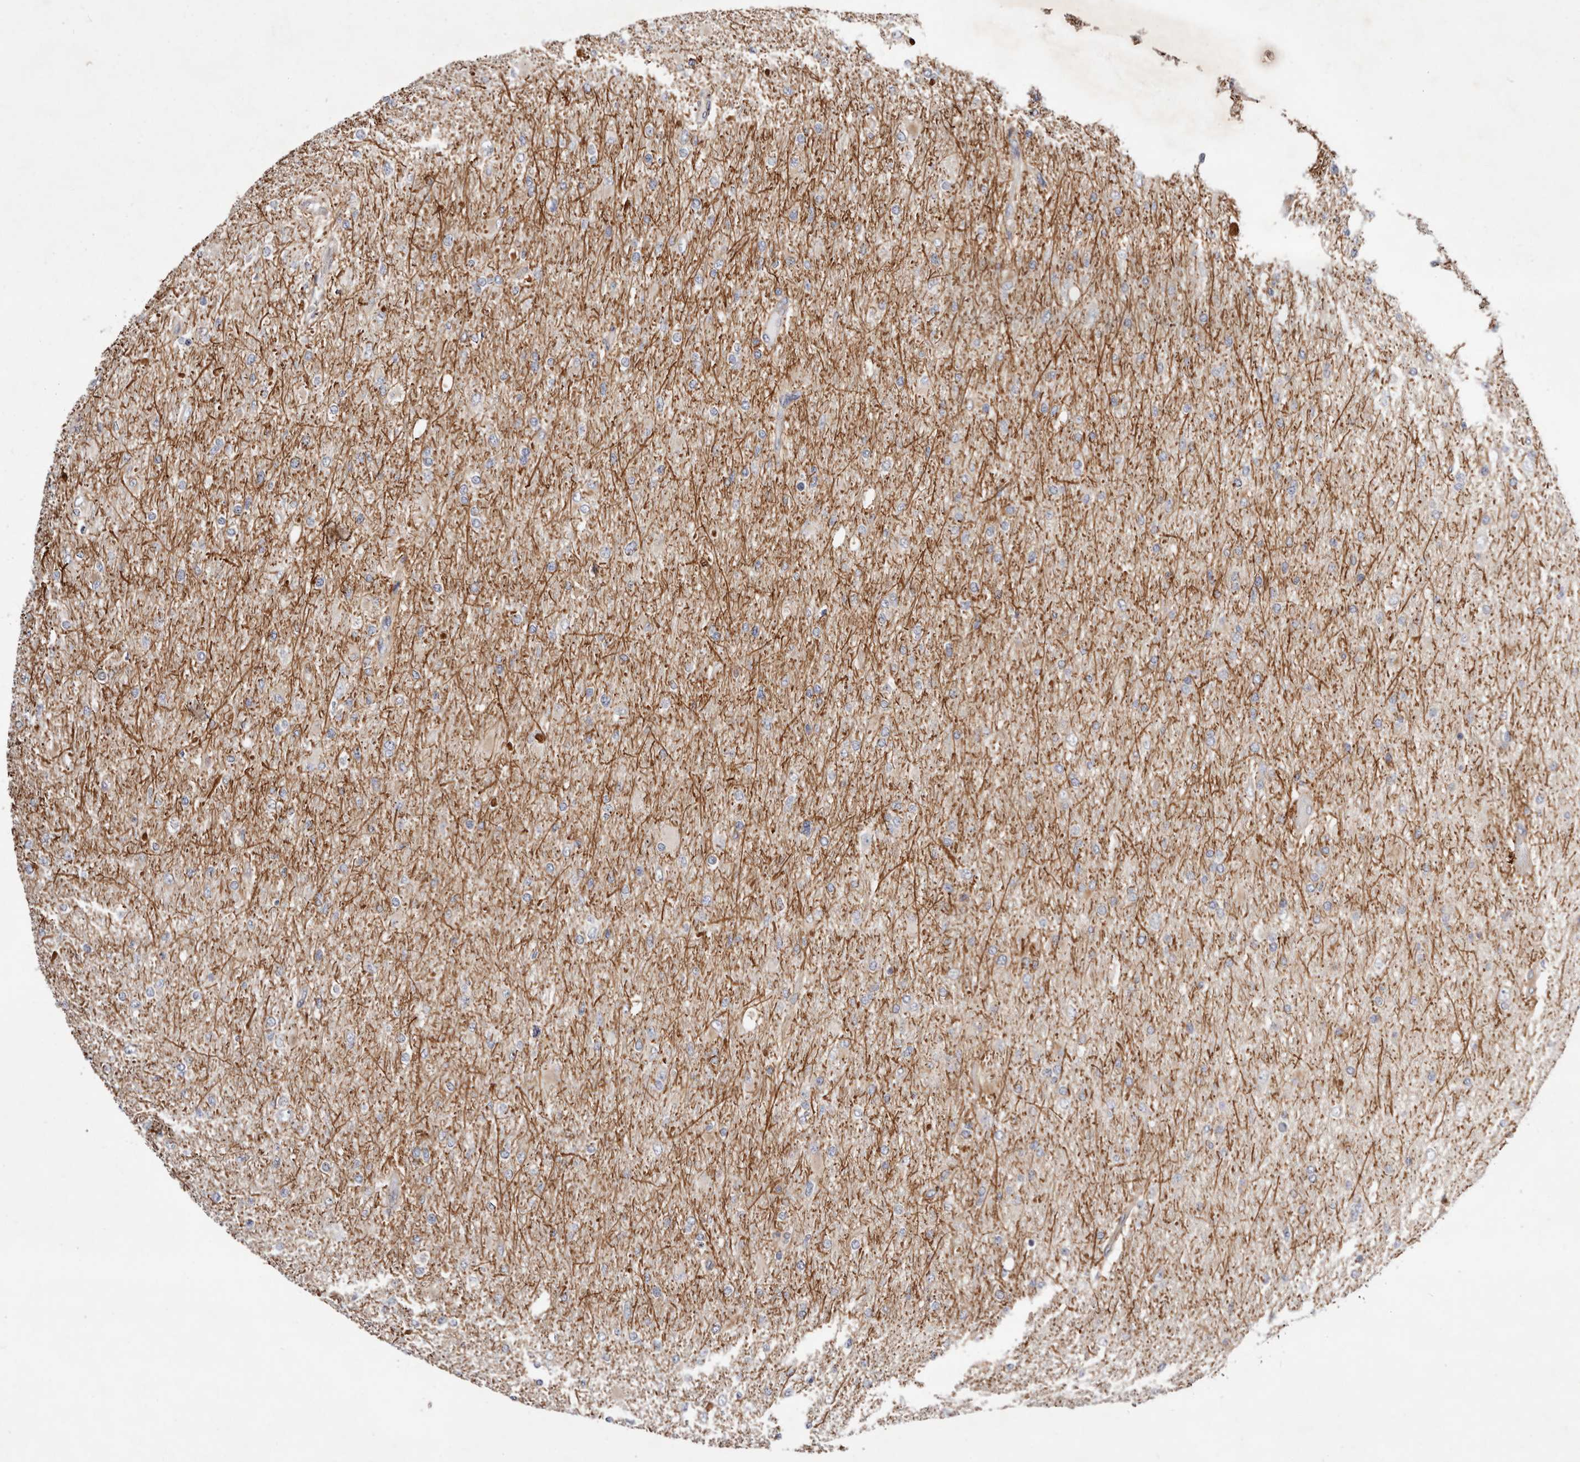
{"staining": {"intensity": "weak", "quantity": "<25%", "location": "cytoplasmic/membranous"}, "tissue": "glioma", "cell_type": "Tumor cells", "image_type": "cancer", "snomed": [{"axis": "morphology", "description": "Glioma, malignant, High grade"}, {"axis": "topography", "description": "Cerebral cortex"}], "caption": "DAB (3,3'-diaminobenzidine) immunohistochemical staining of human glioma displays no significant positivity in tumor cells.", "gene": "MACF1", "patient": {"sex": "female", "age": 36}}